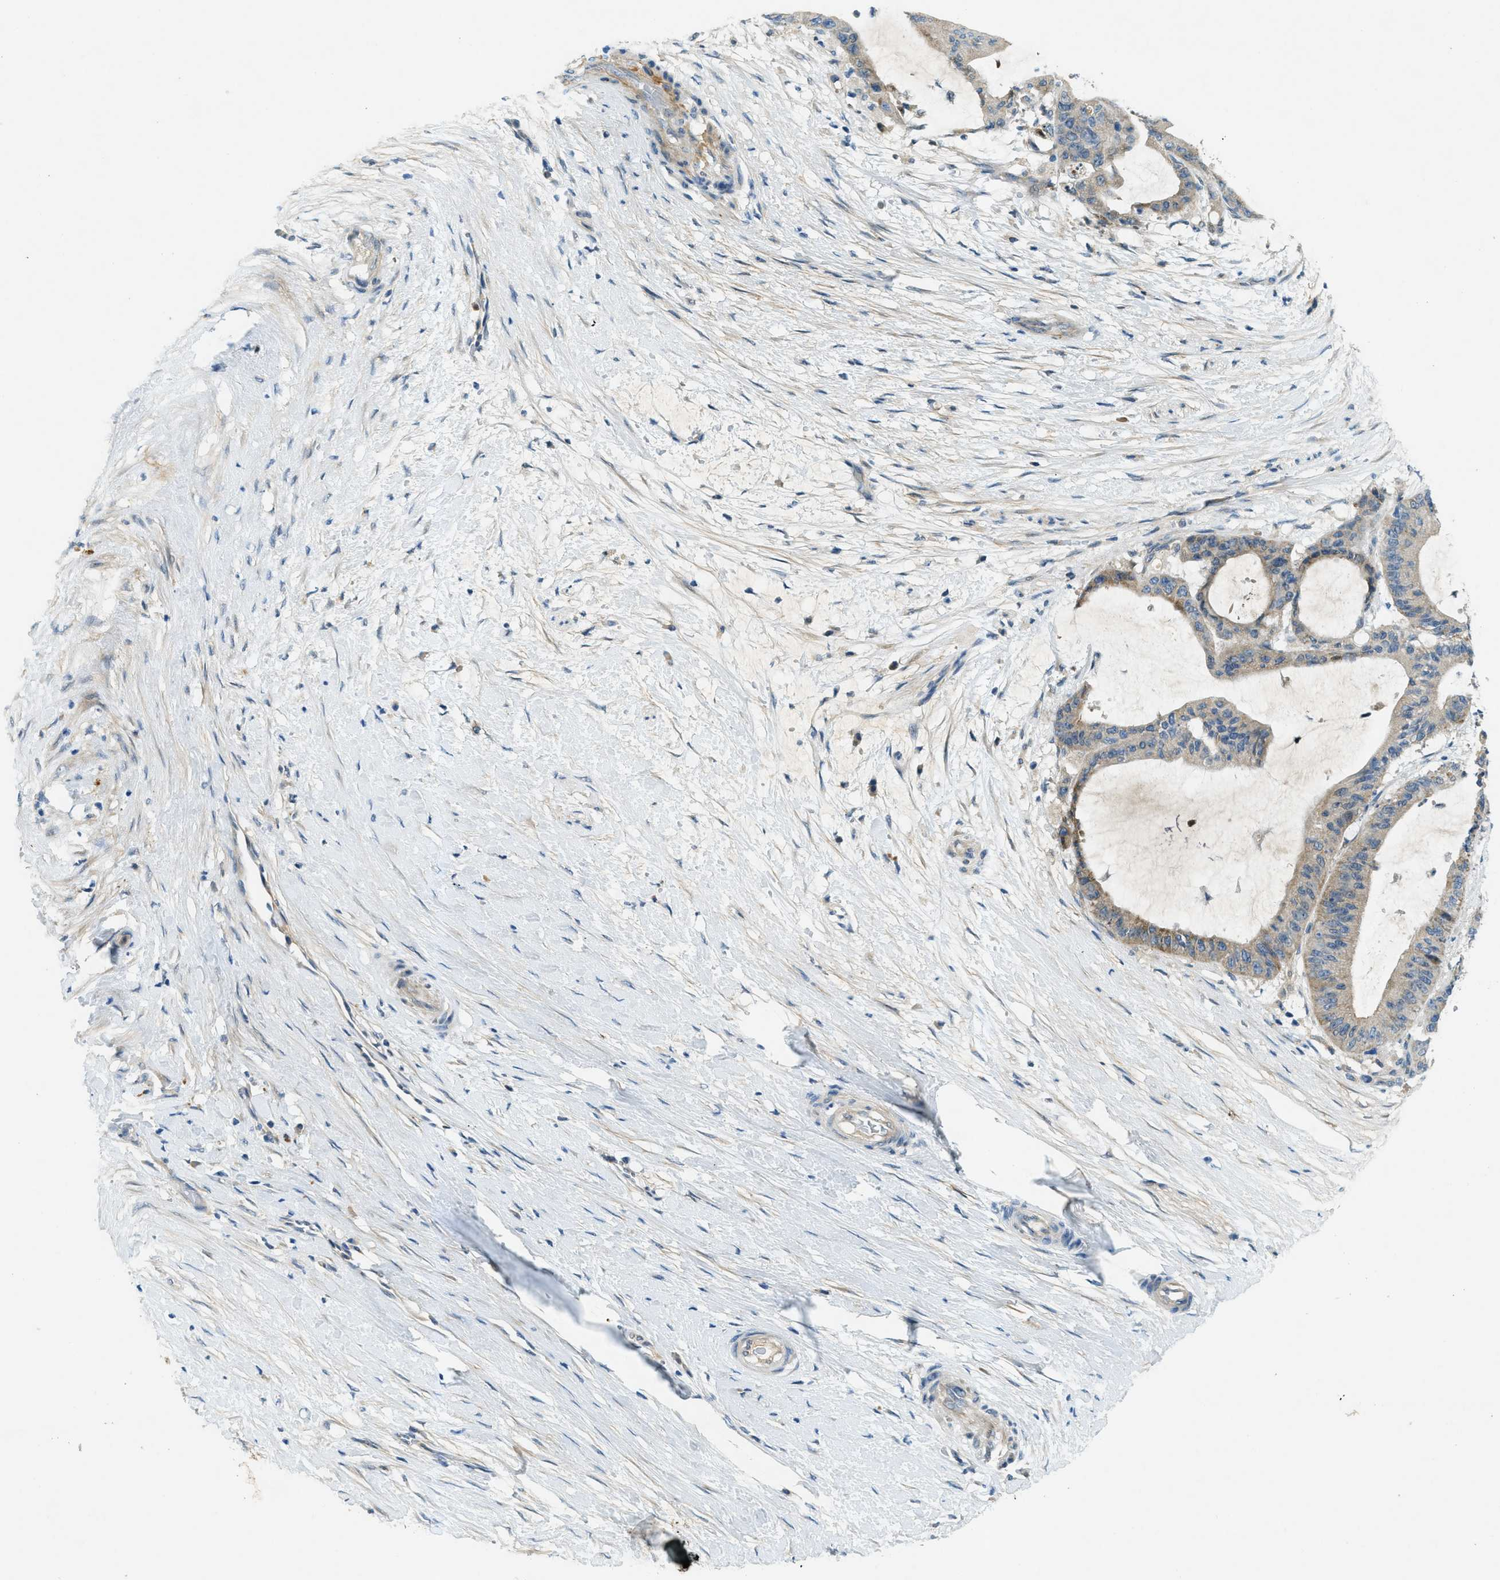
{"staining": {"intensity": "weak", "quantity": ">75%", "location": "cytoplasmic/membranous"}, "tissue": "liver cancer", "cell_type": "Tumor cells", "image_type": "cancer", "snomed": [{"axis": "morphology", "description": "Cholangiocarcinoma"}, {"axis": "topography", "description": "Liver"}], "caption": "Liver cancer (cholangiocarcinoma) stained with IHC displays weak cytoplasmic/membranous expression in about >75% of tumor cells.", "gene": "SNX14", "patient": {"sex": "female", "age": 73}}